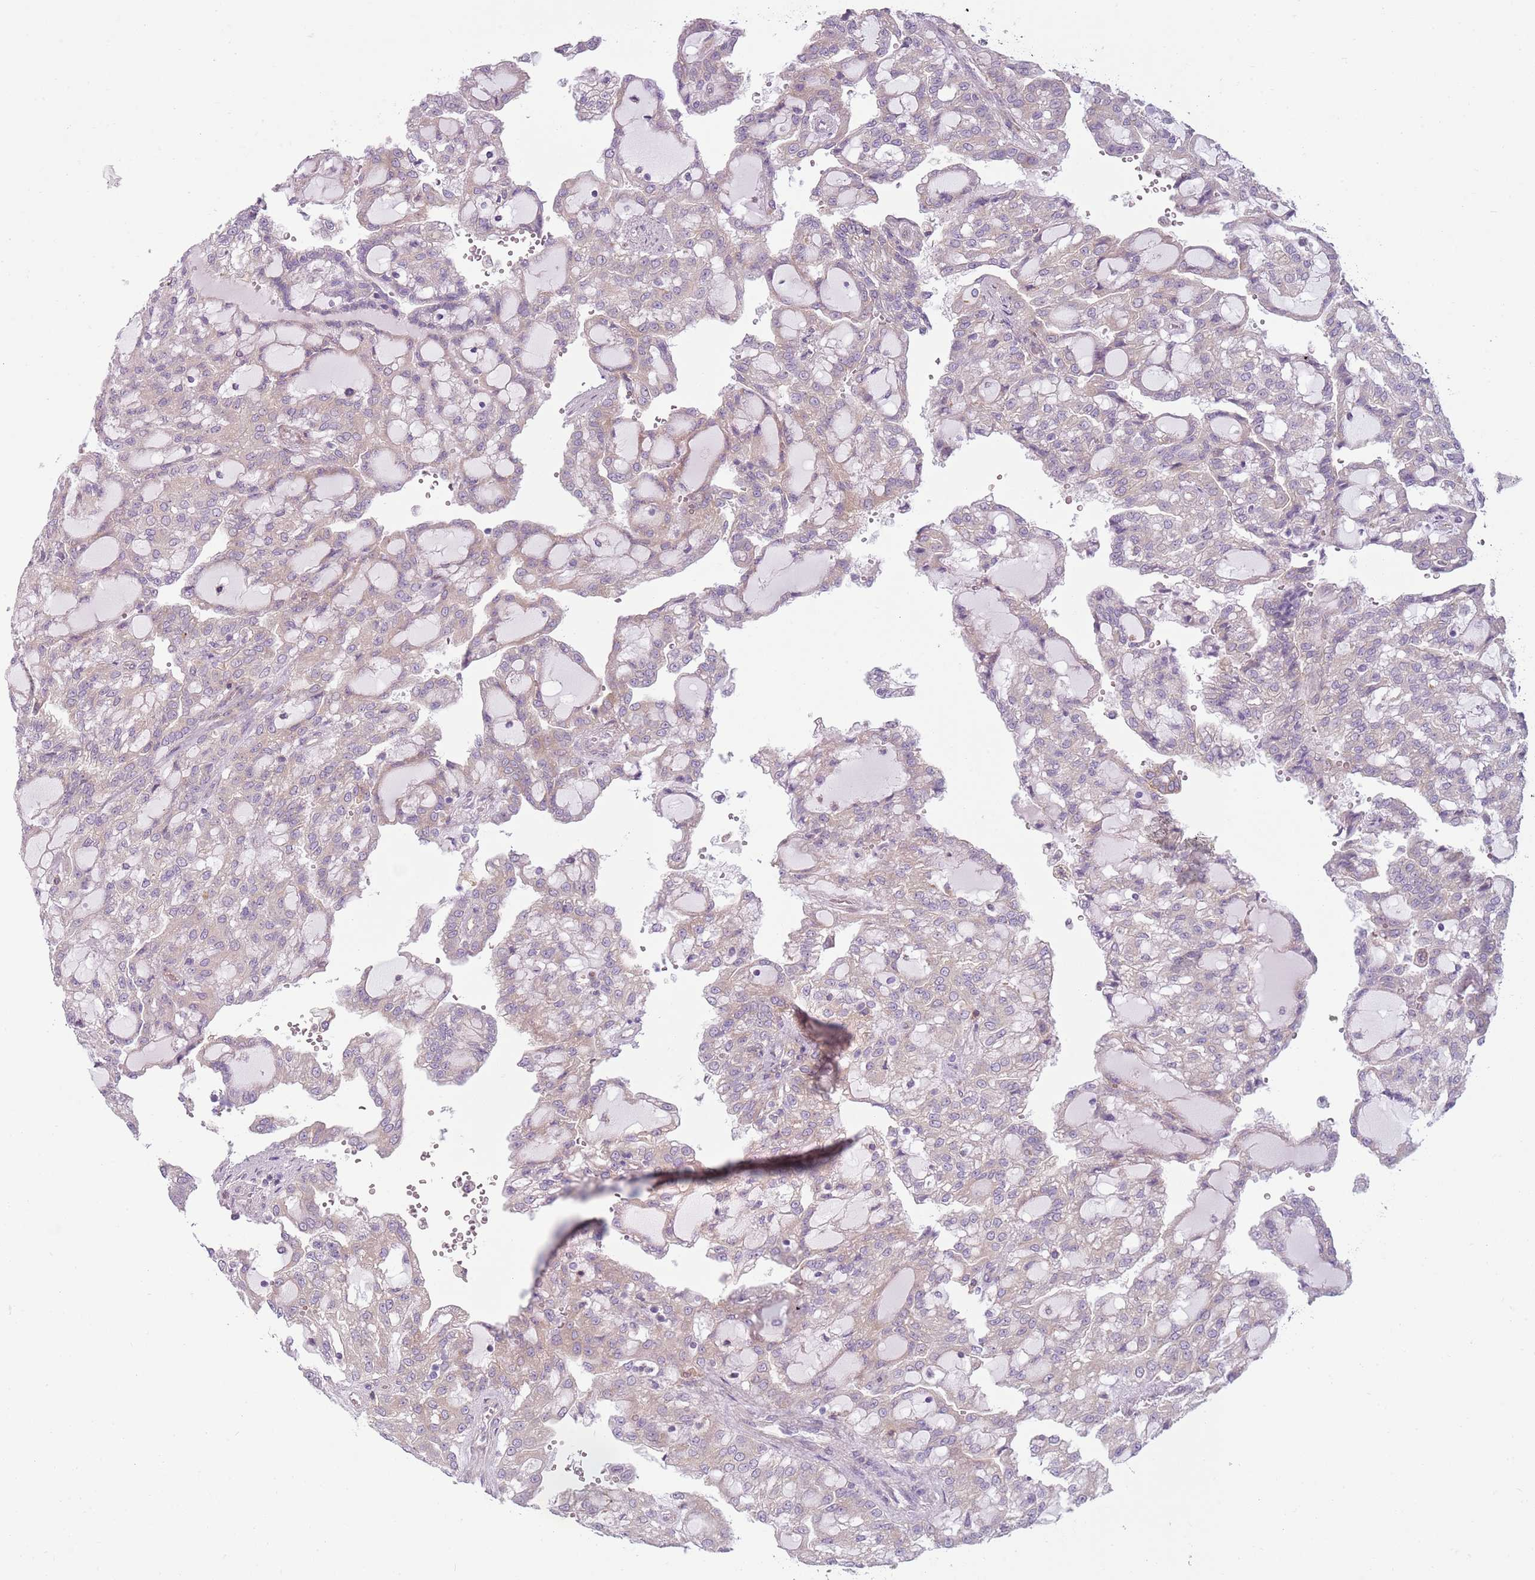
{"staining": {"intensity": "weak", "quantity": "<25%", "location": "cytoplasmic/membranous"}, "tissue": "renal cancer", "cell_type": "Tumor cells", "image_type": "cancer", "snomed": [{"axis": "morphology", "description": "Adenocarcinoma, NOS"}, {"axis": "topography", "description": "Kidney"}], "caption": "A histopathology image of adenocarcinoma (renal) stained for a protein demonstrates no brown staining in tumor cells. (DAB immunohistochemistry (IHC) with hematoxylin counter stain).", "gene": "SNX1", "patient": {"sex": "male", "age": 63}}